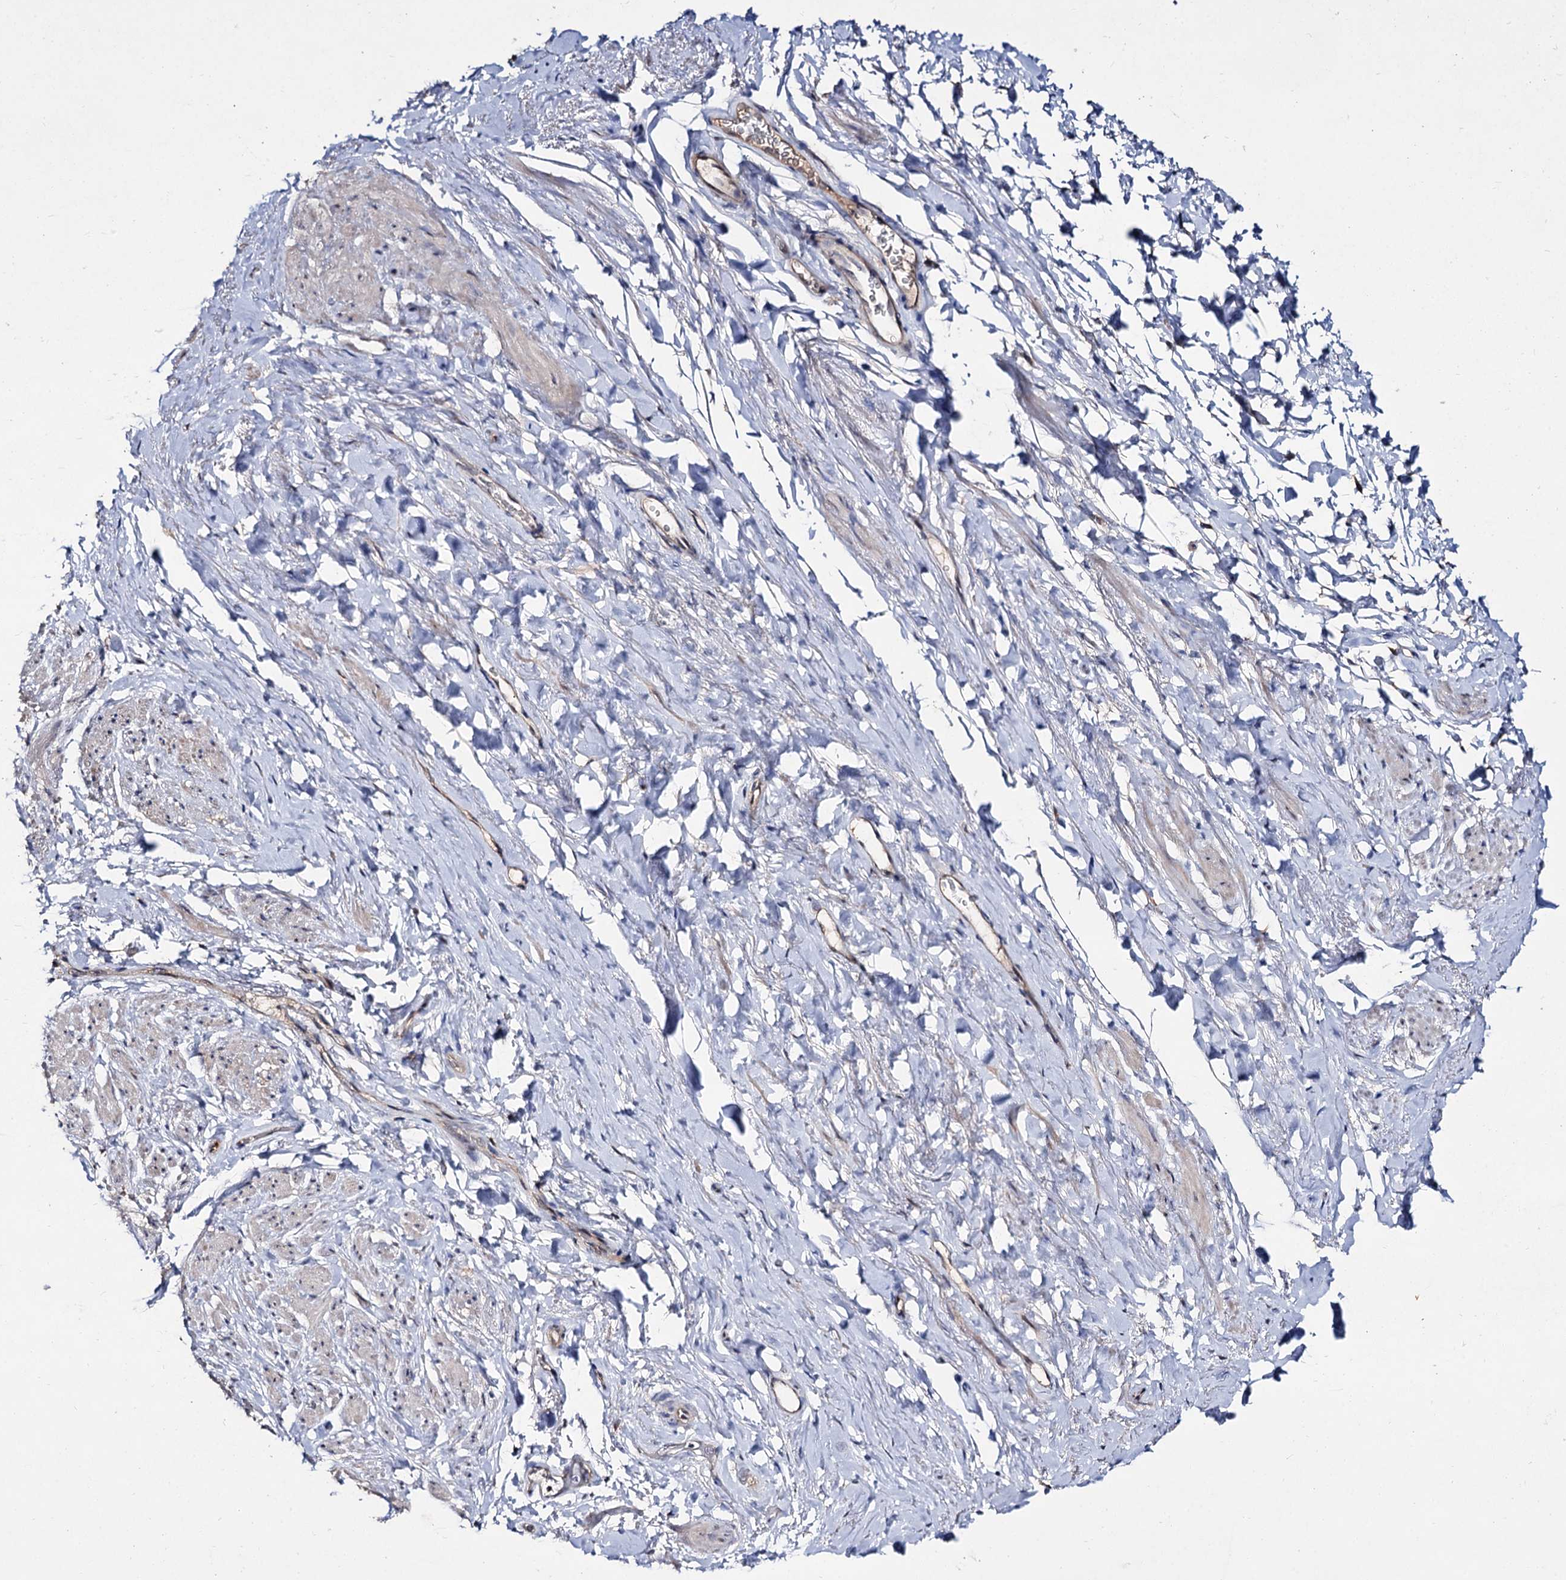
{"staining": {"intensity": "negative", "quantity": "none", "location": "none"}, "tissue": "smooth muscle", "cell_type": "Smooth muscle cells", "image_type": "normal", "snomed": [{"axis": "morphology", "description": "Normal tissue, NOS"}, {"axis": "topography", "description": "Smooth muscle"}, {"axis": "topography", "description": "Peripheral nerve tissue"}], "caption": "This is an immunohistochemistry image of normal human smooth muscle. There is no expression in smooth muscle cells.", "gene": "ACTR6", "patient": {"sex": "male", "age": 69}}